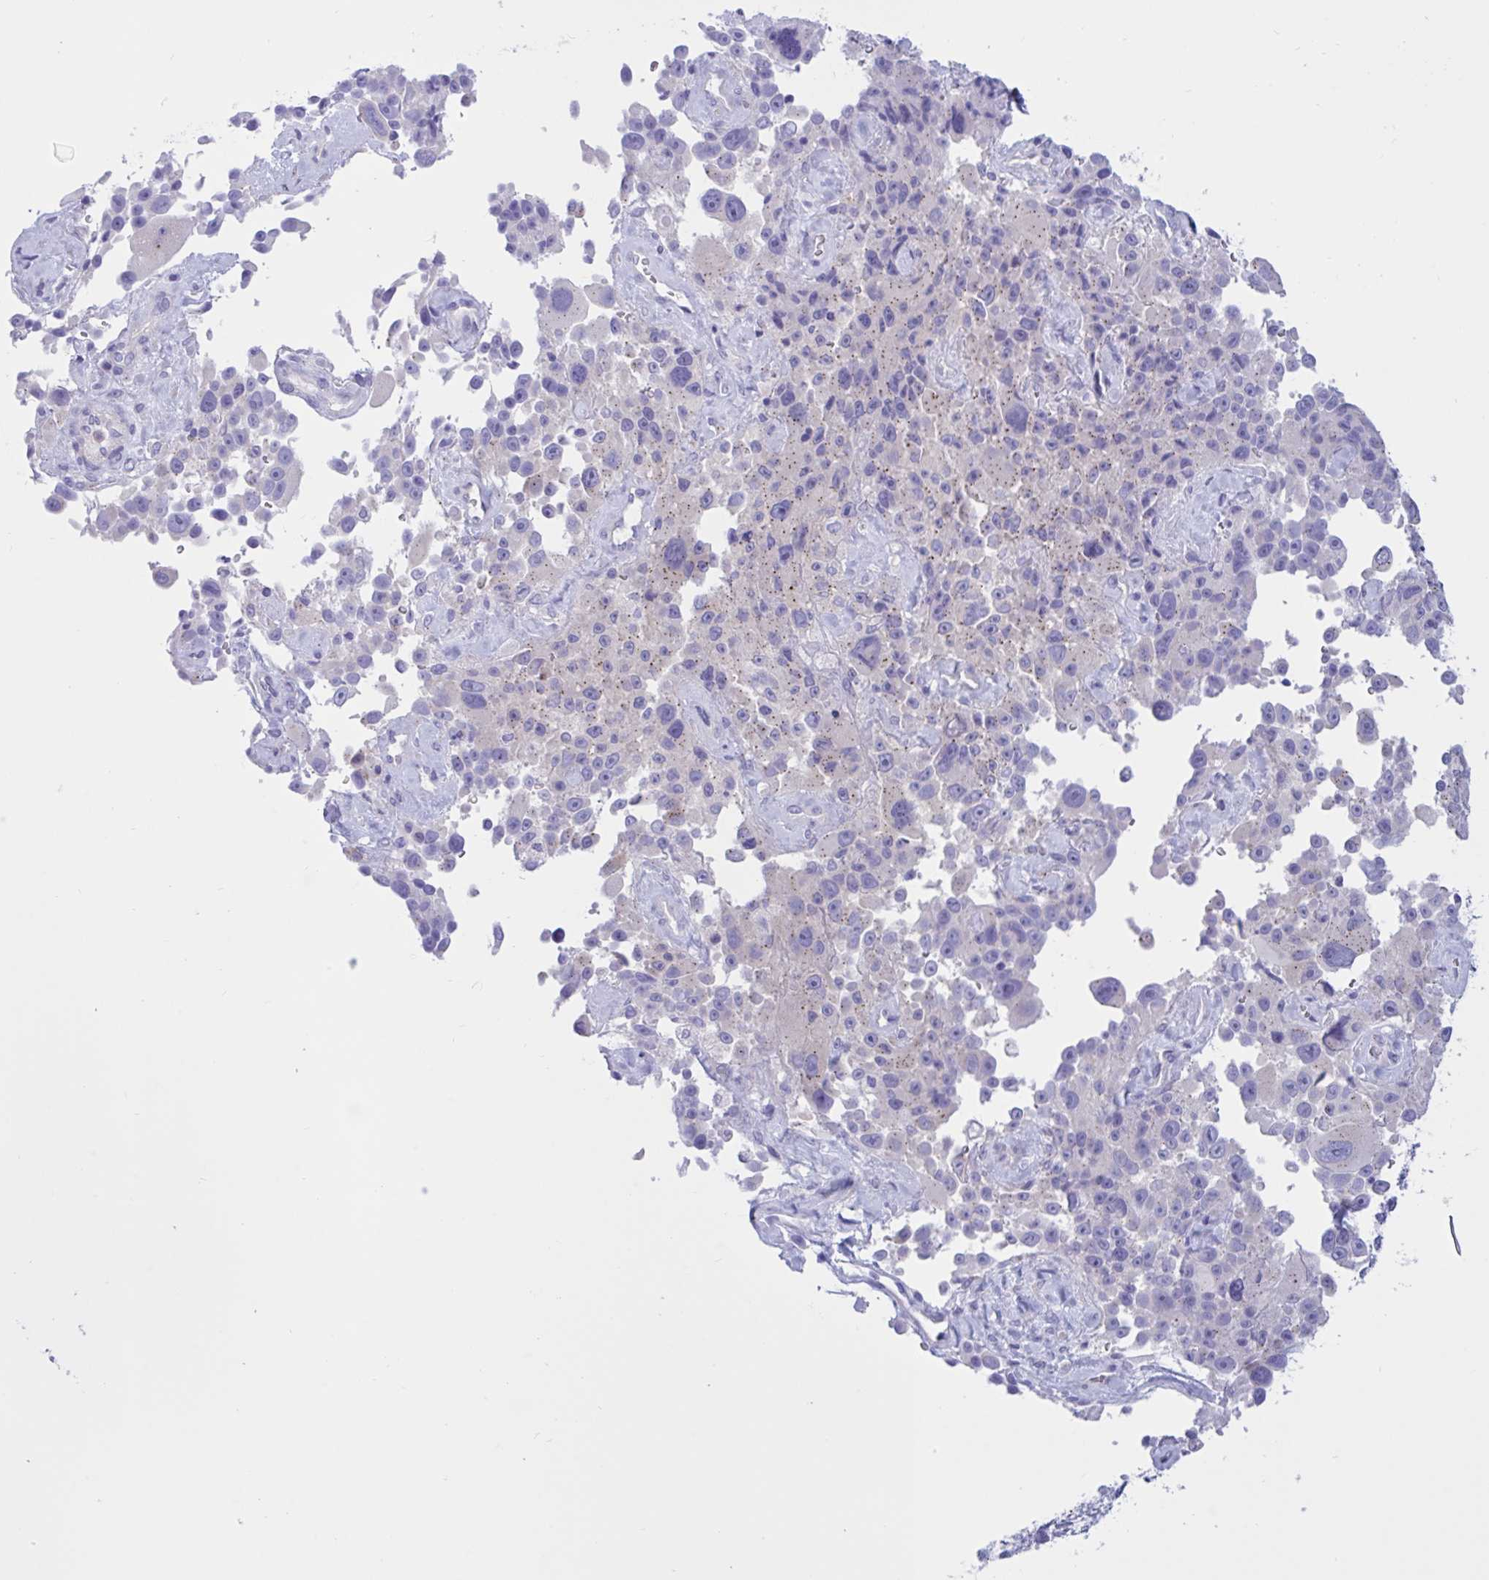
{"staining": {"intensity": "moderate", "quantity": "25%-75%", "location": "cytoplasmic/membranous"}, "tissue": "melanoma", "cell_type": "Tumor cells", "image_type": "cancer", "snomed": [{"axis": "morphology", "description": "Malignant melanoma, Metastatic site"}, {"axis": "topography", "description": "Lymph node"}], "caption": "A brown stain highlights moderate cytoplasmic/membranous positivity of a protein in human malignant melanoma (metastatic site) tumor cells.", "gene": "RNASE3", "patient": {"sex": "male", "age": 62}}